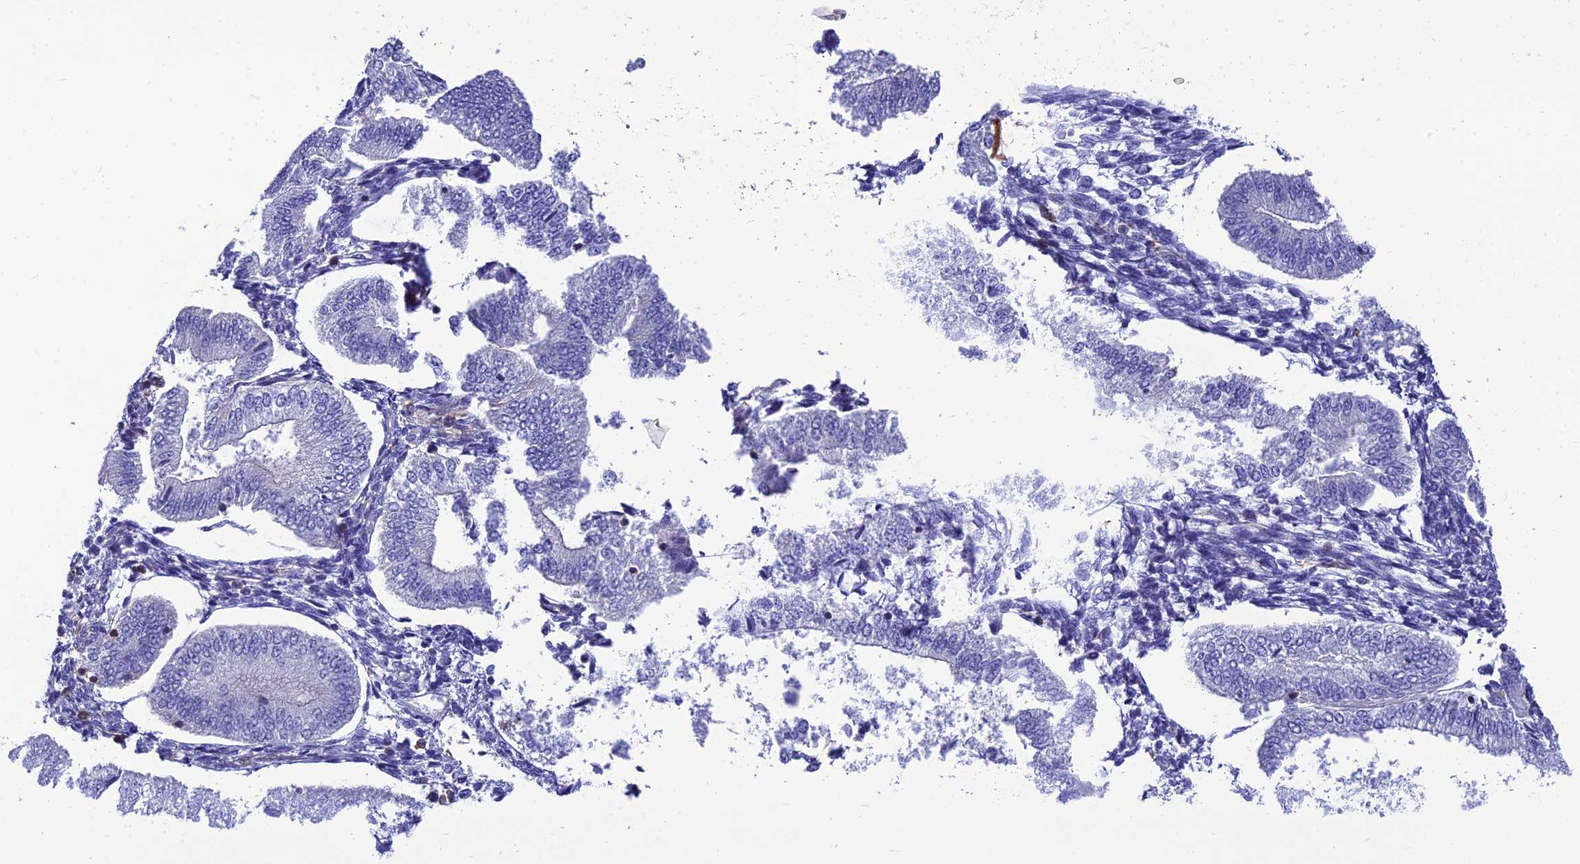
{"staining": {"intensity": "negative", "quantity": "none", "location": "none"}, "tissue": "endometrium", "cell_type": "Cells in endometrial stroma", "image_type": "normal", "snomed": [{"axis": "morphology", "description": "Normal tissue, NOS"}, {"axis": "topography", "description": "Endometrium"}], "caption": "Immunohistochemistry of normal endometrium reveals no expression in cells in endometrial stroma. (Stains: DAB IHC with hematoxylin counter stain, Microscopy: brightfield microscopy at high magnification).", "gene": "PPP1R18", "patient": {"sex": "female", "age": 34}}